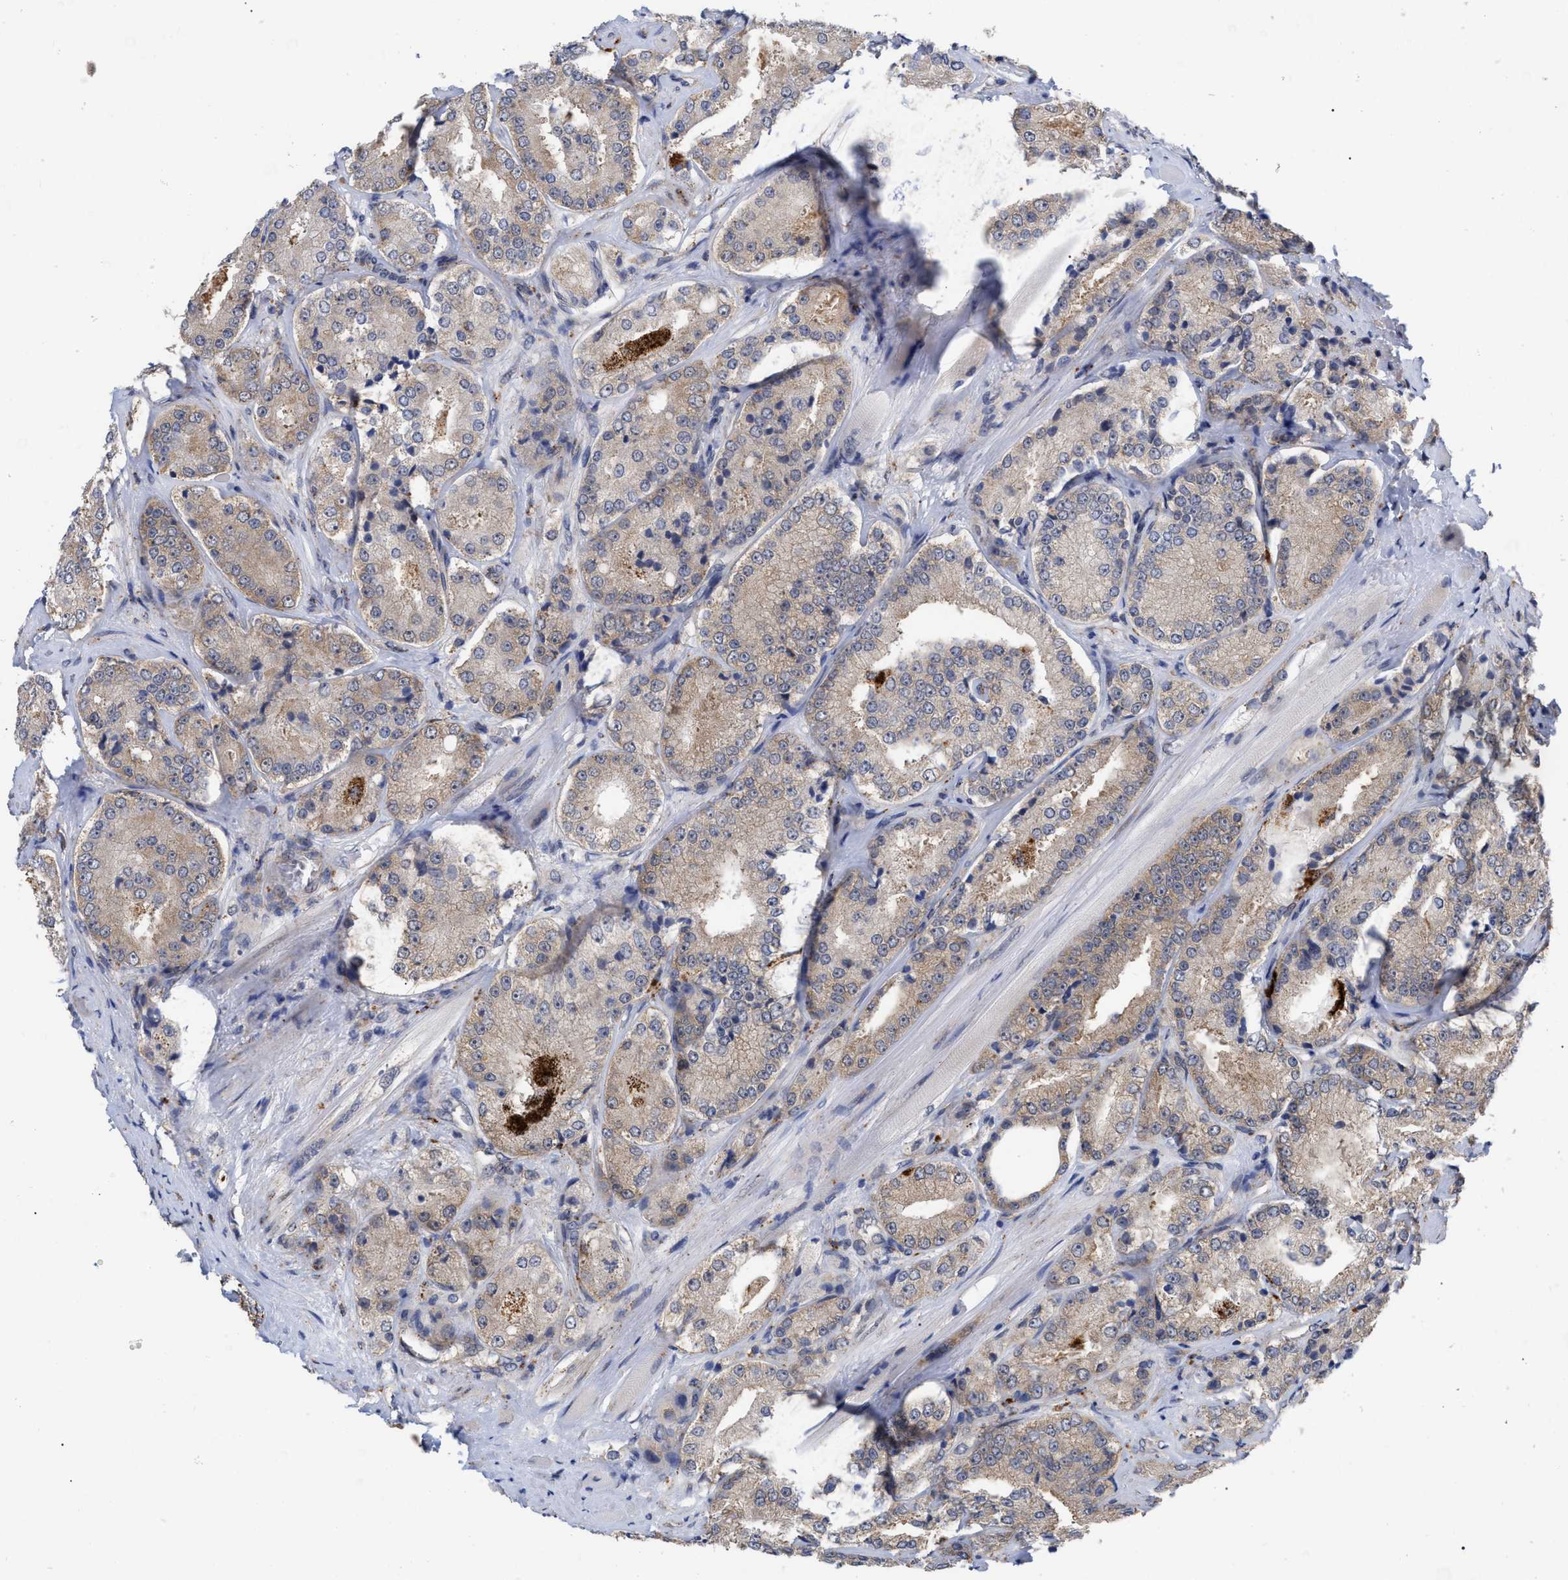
{"staining": {"intensity": "weak", "quantity": "25%-75%", "location": "cytoplasmic/membranous"}, "tissue": "prostate cancer", "cell_type": "Tumor cells", "image_type": "cancer", "snomed": [{"axis": "morphology", "description": "Adenocarcinoma, High grade"}, {"axis": "topography", "description": "Prostate"}], "caption": "Weak cytoplasmic/membranous protein expression is present in about 25%-75% of tumor cells in adenocarcinoma (high-grade) (prostate). Using DAB (brown) and hematoxylin (blue) stains, captured at high magnification using brightfield microscopy.", "gene": "UPF1", "patient": {"sex": "male", "age": 65}}